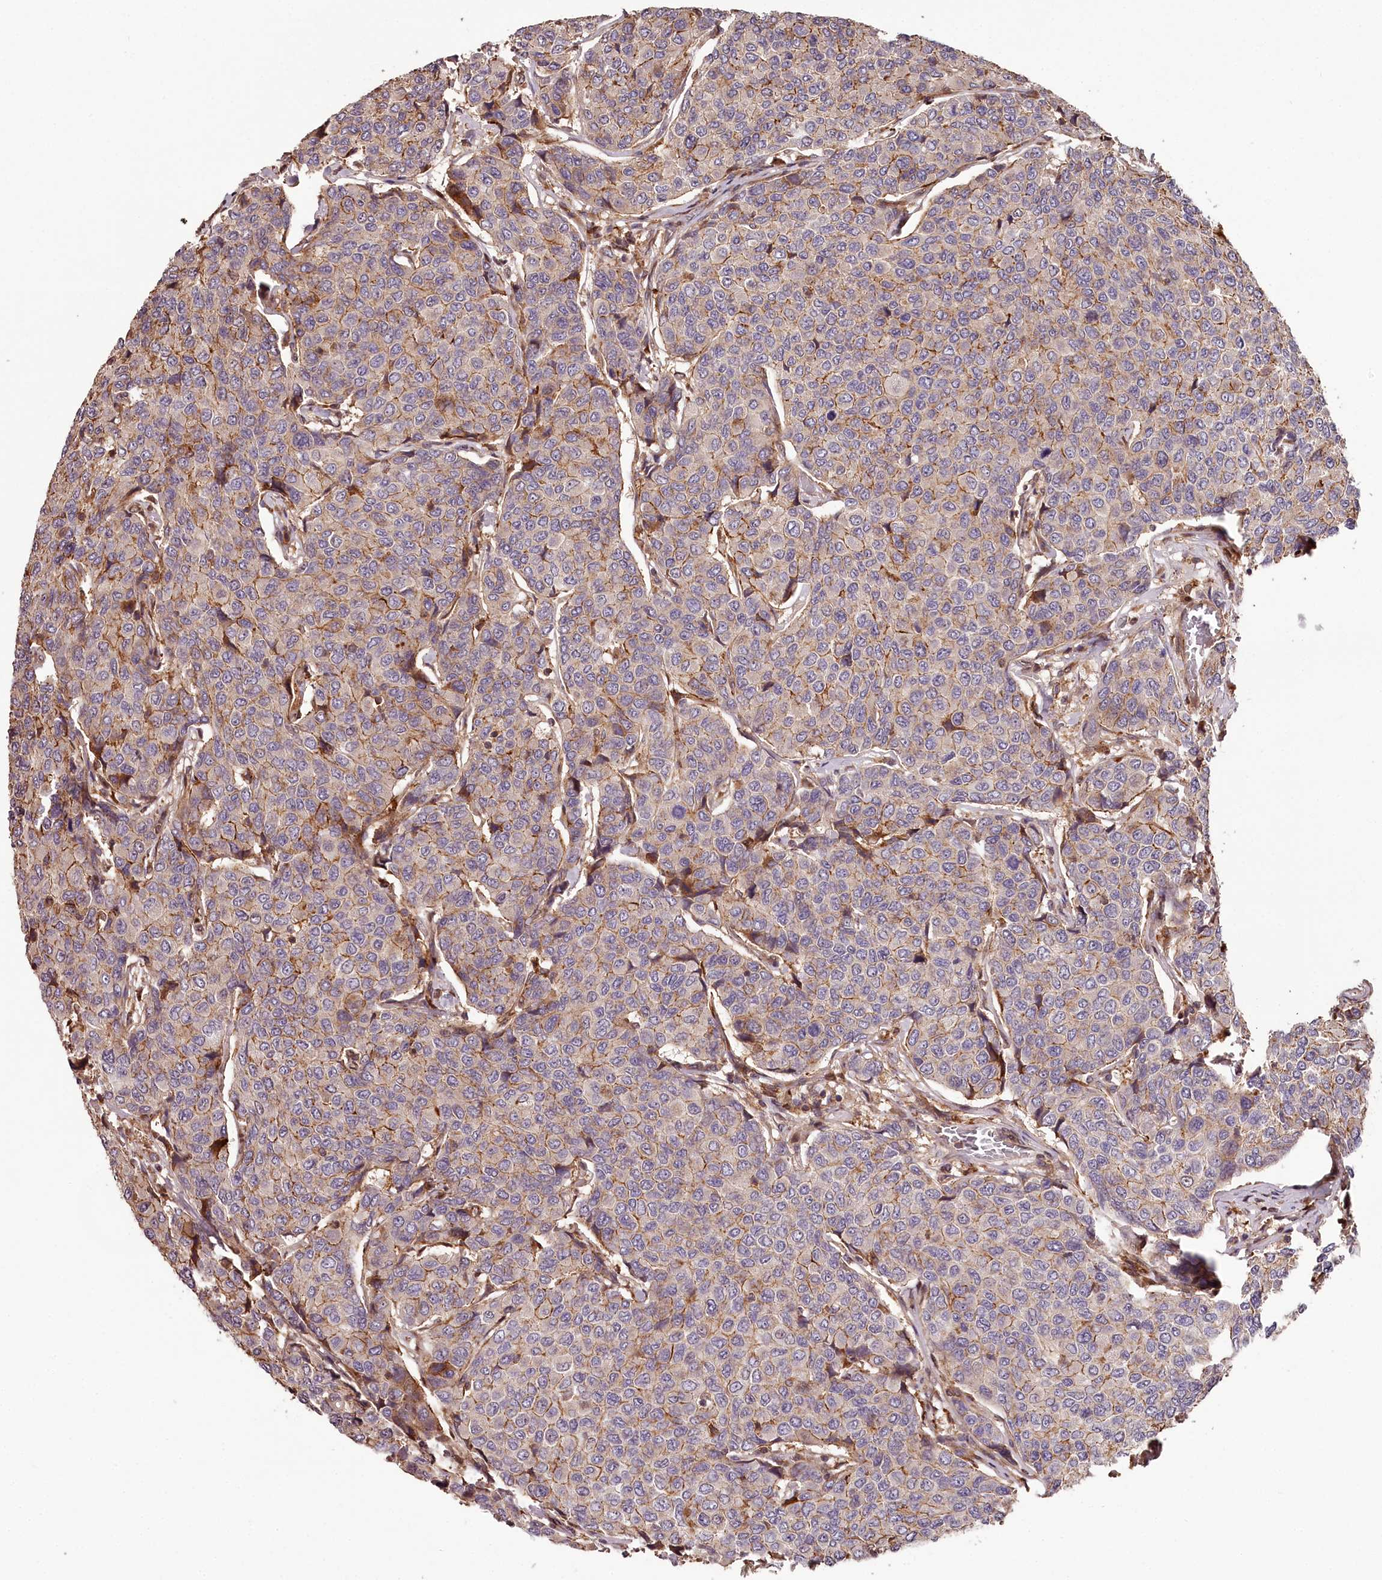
{"staining": {"intensity": "moderate", "quantity": "25%-75%", "location": "cytoplasmic/membranous"}, "tissue": "breast cancer", "cell_type": "Tumor cells", "image_type": "cancer", "snomed": [{"axis": "morphology", "description": "Duct carcinoma"}, {"axis": "topography", "description": "Breast"}], "caption": "Brown immunohistochemical staining in breast cancer (infiltrating ductal carcinoma) shows moderate cytoplasmic/membranous positivity in approximately 25%-75% of tumor cells.", "gene": "KIF14", "patient": {"sex": "female", "age": 55}}